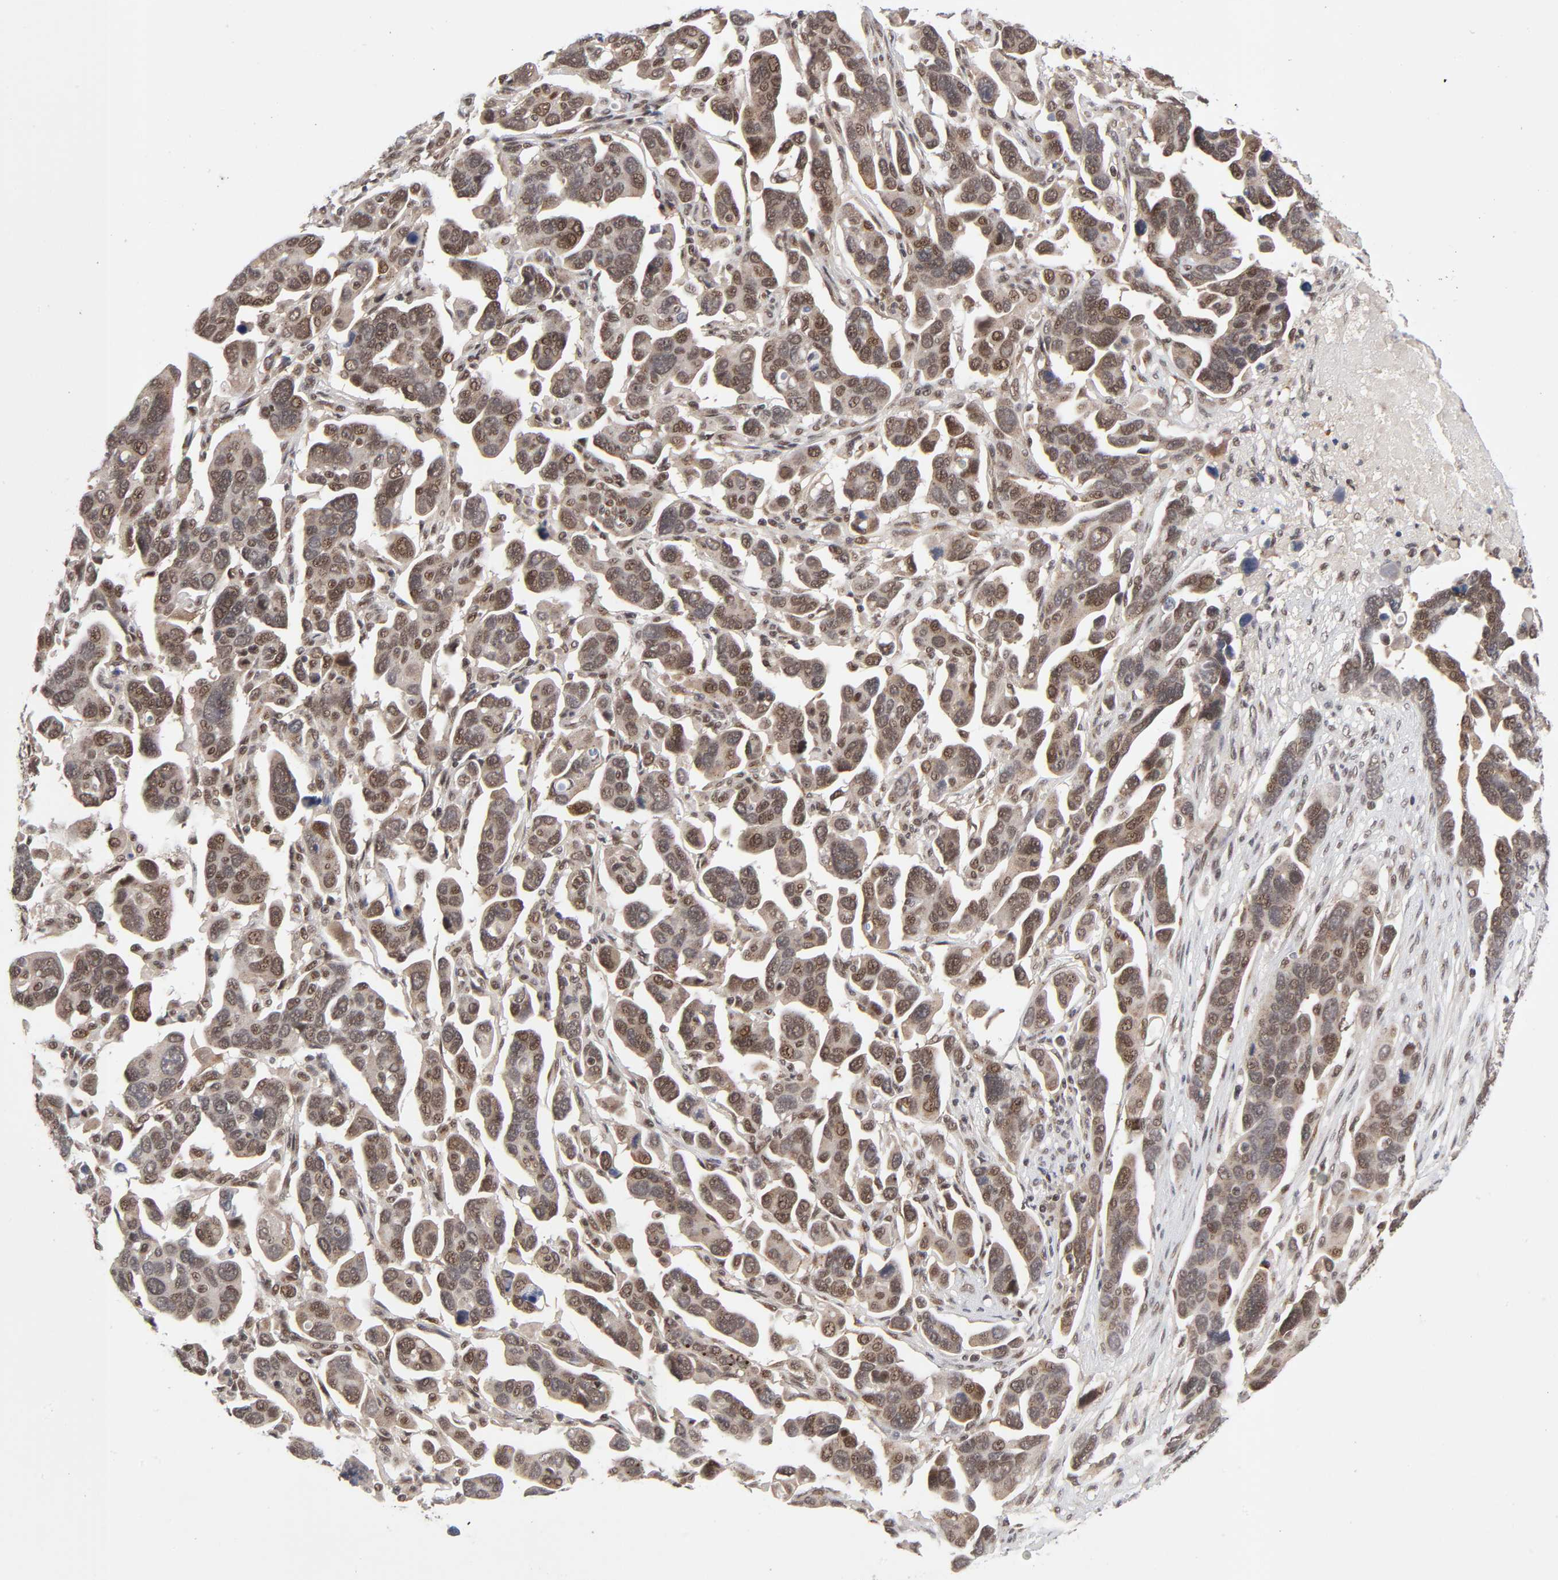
{"staining": {"intensity": "moderate", "quantity": ">75%", "location": "cytoplasmic/membranous,nuclear"}, "tissue": "ovarian cancer", "cell_type": "Tumor cells", "image_type": "cancer", "snomed": [{"axis": "morphology", "description": "Cystadenocarcinoma, serous, NOS"}, {"axis": "topography", "description": "Ovary"}], "caption": "Immunohistochemistry staining of ovarian cancer (serous cystadenocarcinoma), which demonstrates medium levels of moderate cytoplasmic/membranous and nuclear expression in about >75% of tumor cells indicating moderate cytoplasmic/membranous and nuclear protein expression. The staining was performed using DAB (3,3'-diaminobenzidine) (brown) for protein detection and nuclei were counterstained in hematoxylin (blue).", "gene": "EP300", "patient": {"sex": "female", "age": 54}}